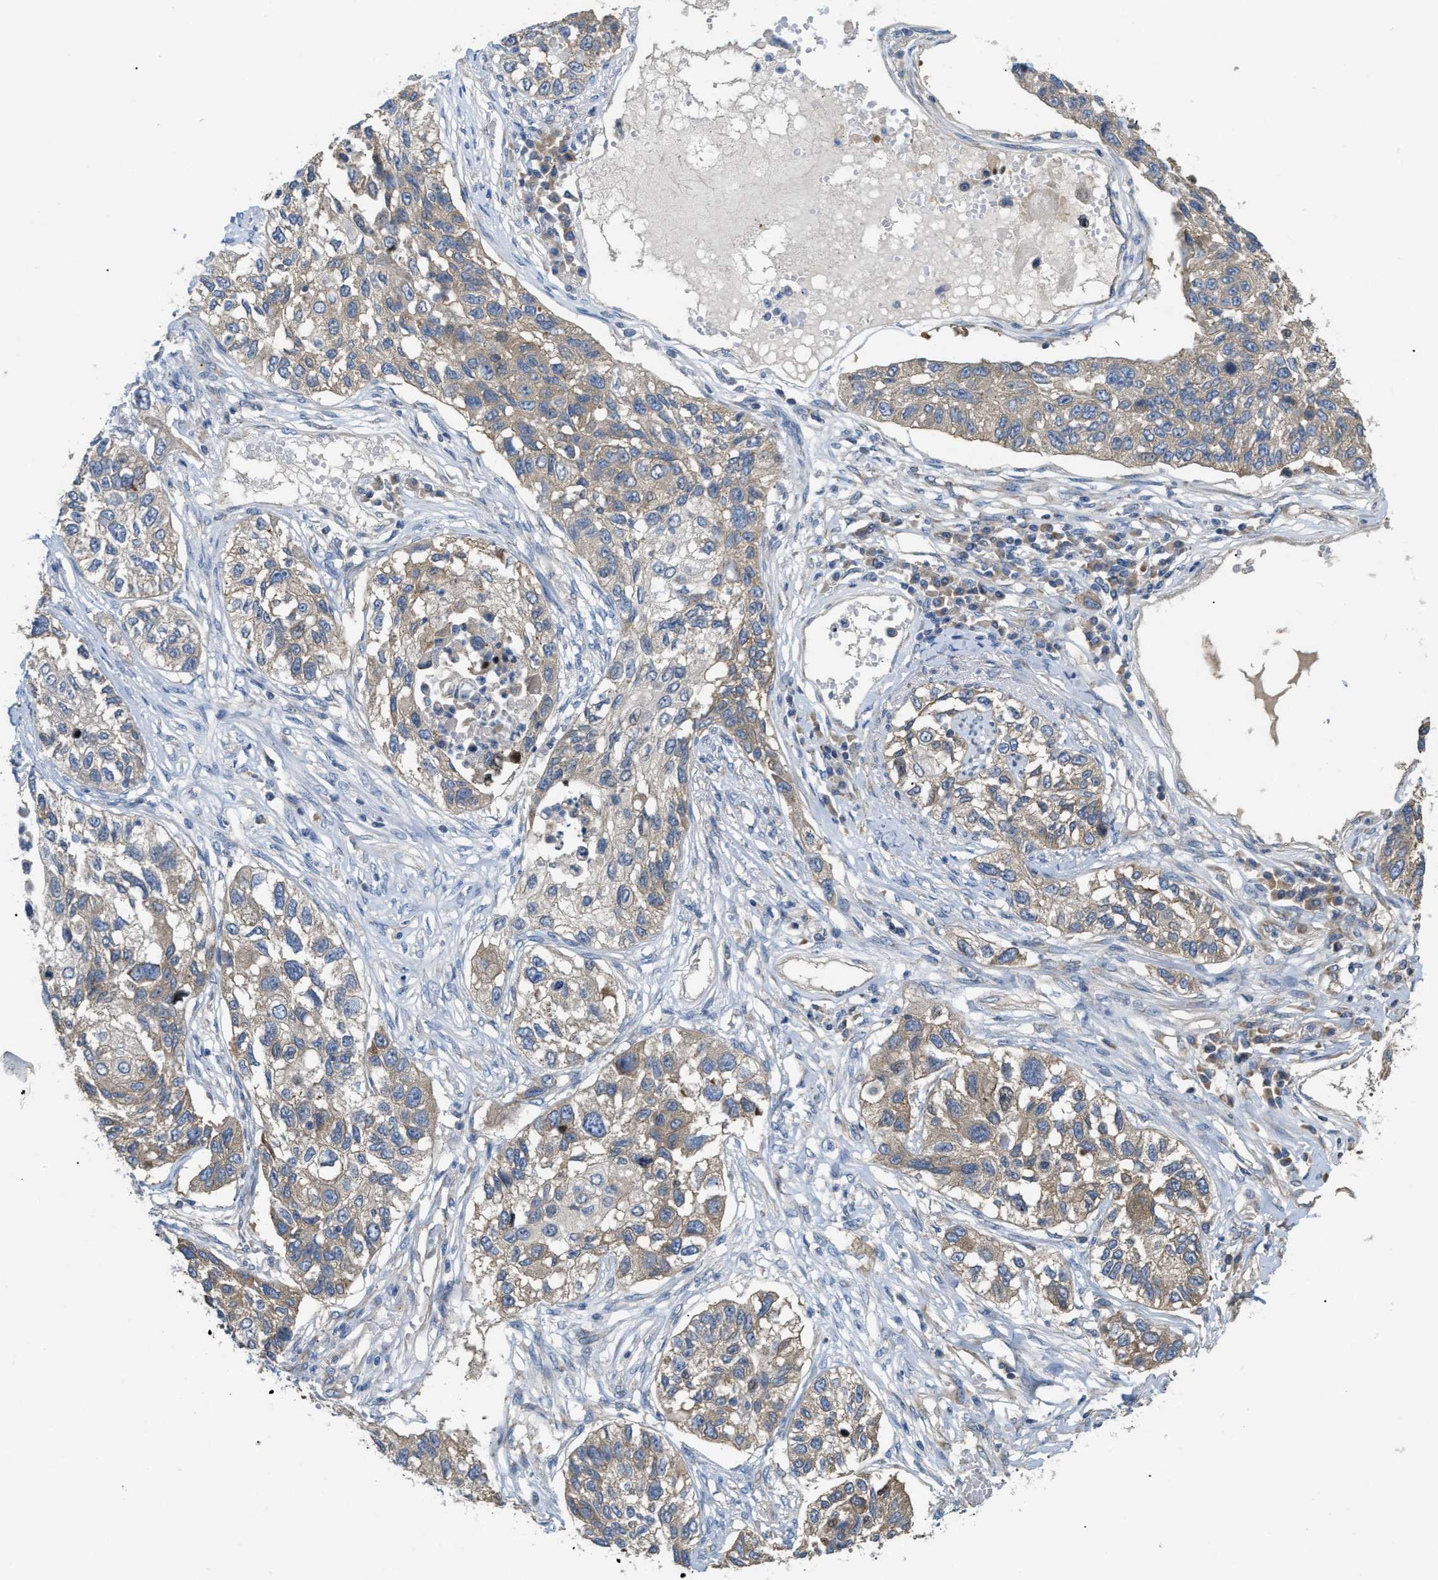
{"staining": {"intensity": "weak", "quantity": ">75%", "location": "cytoplasmic/membranous"}, "tissue": "lung cancer", "cell_type": "Tumor cells", "image_type": "cancer", "snomed": [{"axis": "morphology", "description": "Squamous cell carcinoma, NOS"}, {"axis": "topography", "description": "Lung"}], "caption": "IHC image of lung squamous cell carcinoma stained for a protein (brown), which demonstrates low levels of weak cytoplasmic/membranous positivity in about >75% of tumor cells.", "gene": "DHX58", "patient": {"sex": "male", "age": 71}}